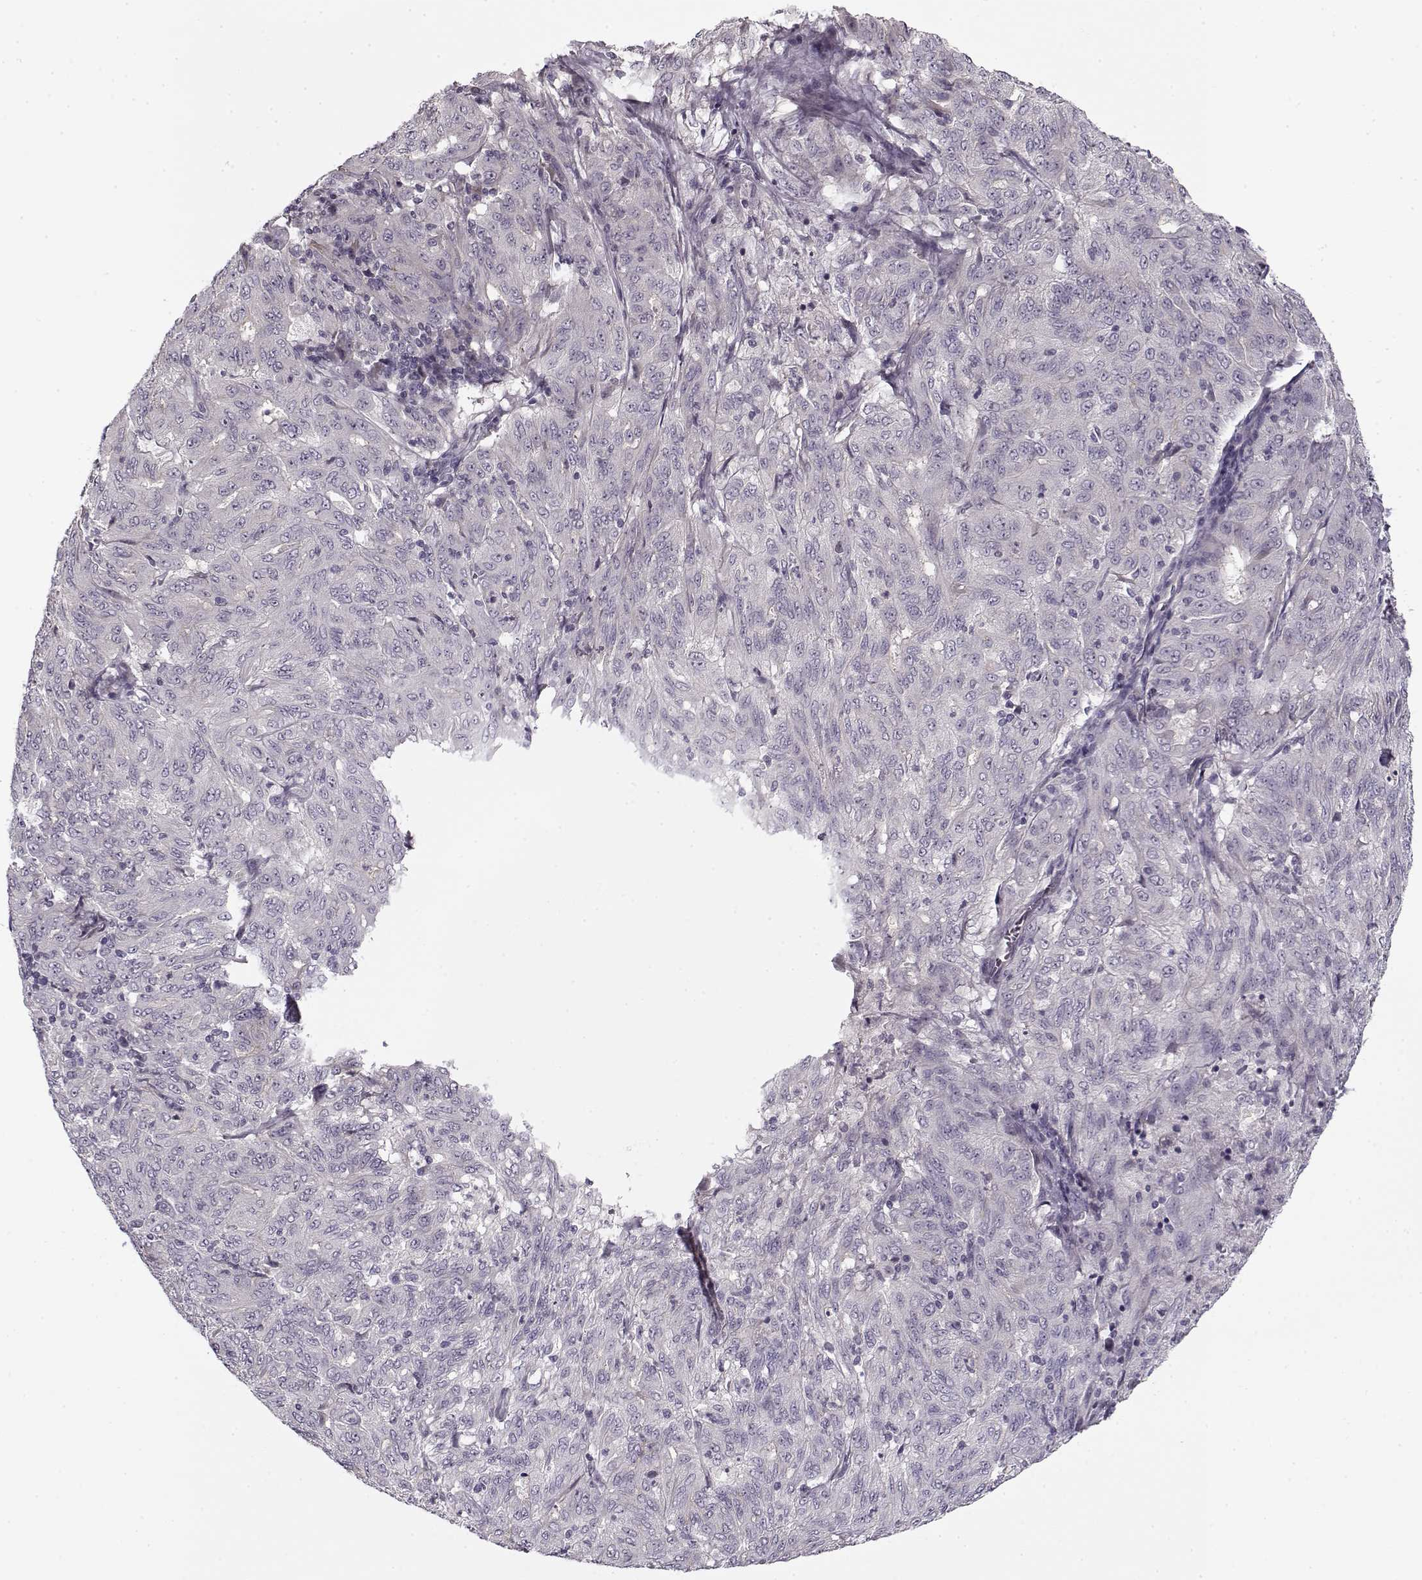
{"staining": {"intensity": "negative", "quantity": "none", "location": "none"}, "tissue": "pancreatic cancer", "cell_type": "Tumor cells", "image_type": "cancer", "snomed": [{"axis": "morphology", "description": "Adenocarcinoma, NOS"}, {"axis": "topography", "description": "Pancreas"}], "caption": "This is an immunohistochemistry histopathology image of human pancreatic cancer. There is no positivity in tumor cells.", "gene": "PNMT", "patient": {"sex": "male", "age": 63}}